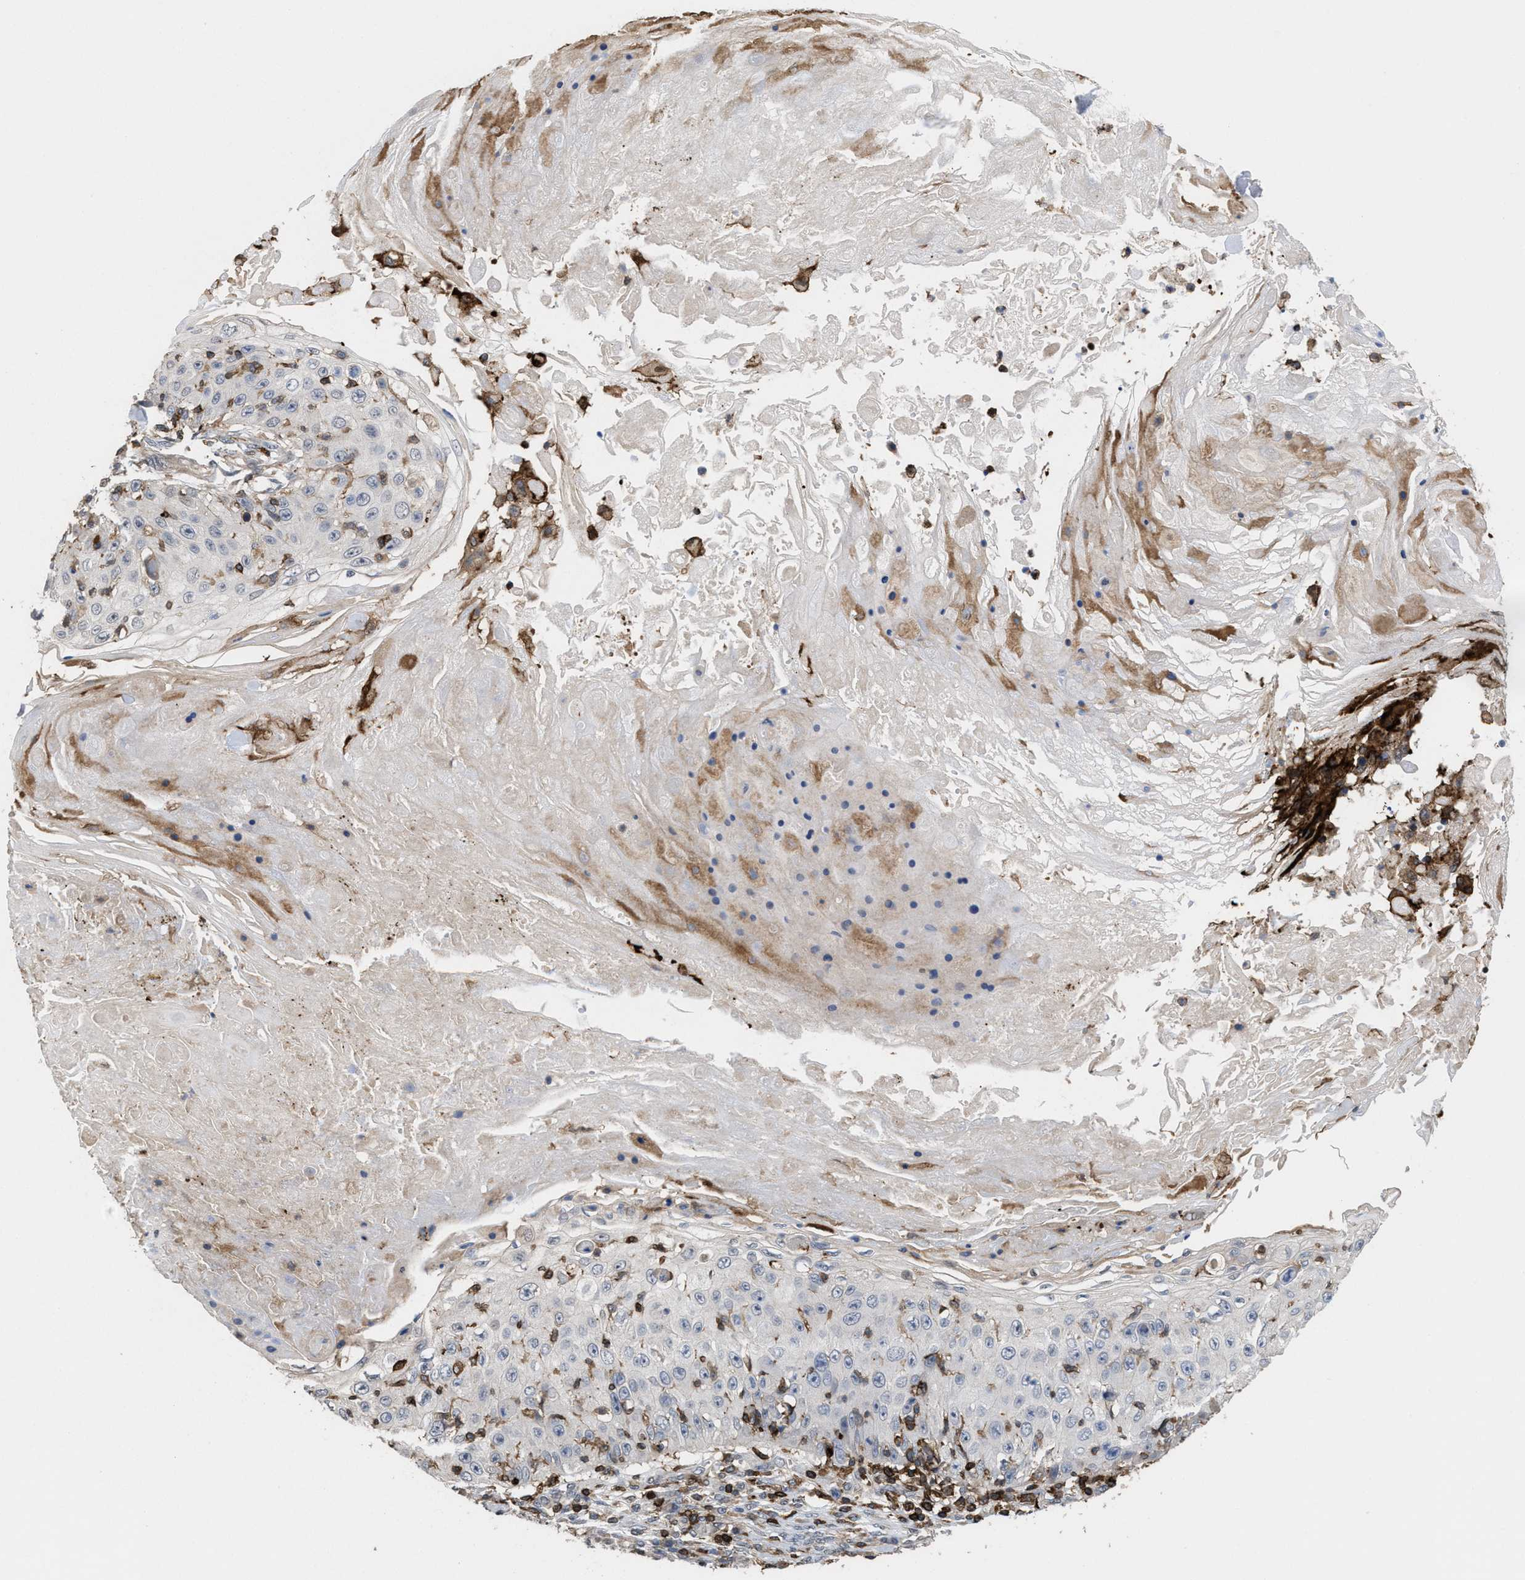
{"staining": {"intensity": "negative", "quantity": "none", "location": "none"}, "tissue": "skin cancer", "cell_type": "Tumor cells", "image_type": "cancer", "snomed": [{"axis": "morphology", "description": "Squamous cell carcinoma, NOS"}, {"axis": "topography", "description": "Skin"}], "caption": "Immunohistochemistry (IHC) micrograph of human skin squamous cell carcinoma stained for a protein (brown), which exhibits no positivity in tumor cells. The staining was performed using DAB (3,3'-diaminobenzidine) to visualize the protein expression in brown, while the nuclei were stained in blue with hematoxylin (Magnification: 20x).", "gene": "PTPRE", "patient": {"sex": "male", "age": 86}}